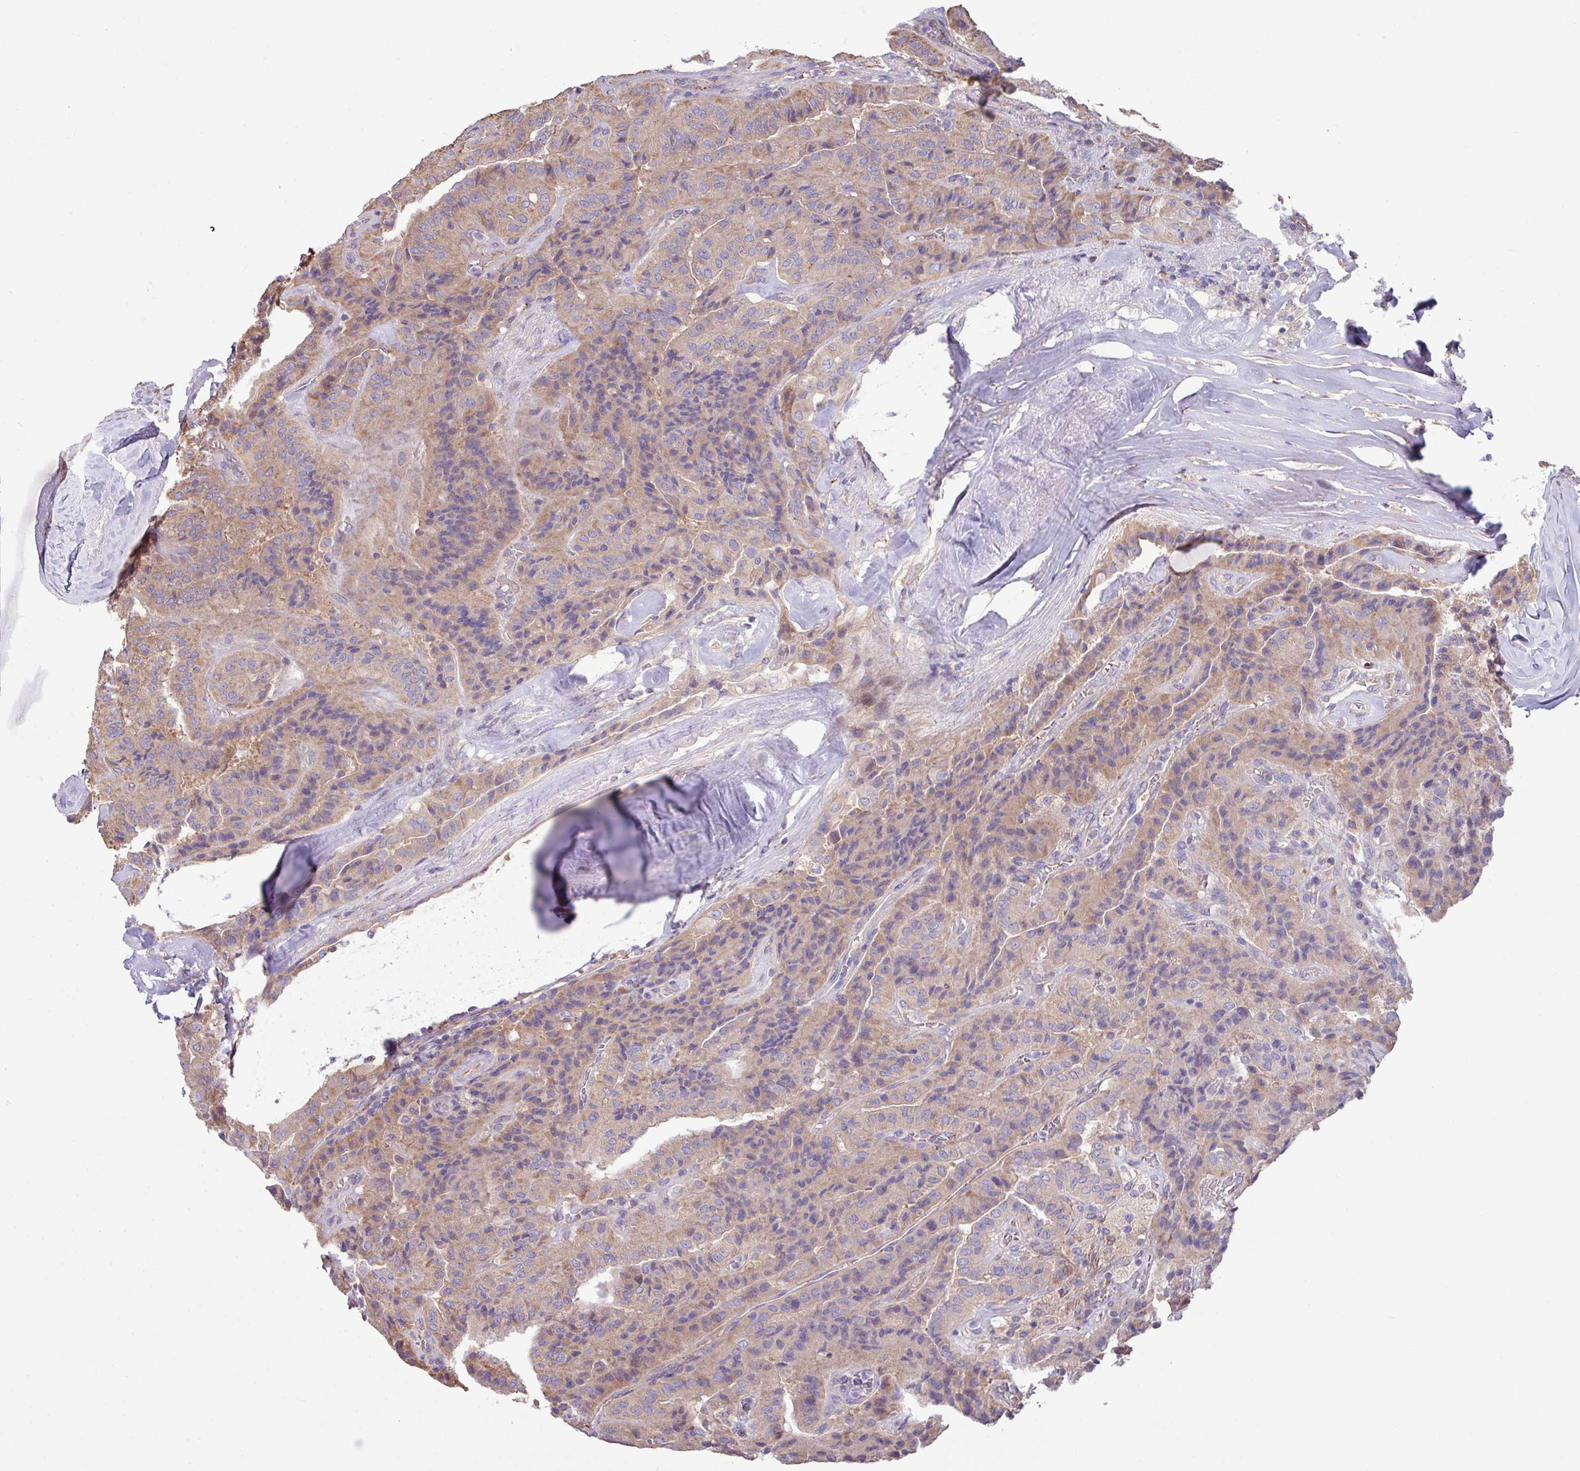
{"staining": {"intensity": "weak", "quantity": "25%-75%", "location": "cytoplasmic/membranous"}, "tissue": "thyroid cancer", "cell_type": "Tumor cells", "image_type": "cancer", "snomed": [{"axis": "morphology", "description": "Normal tissue, NOS"}, {"axis": "morphology", "description": "Papillary adenocarcinoma, NOS"}, {"axis": "topography", "description": "Thyroid gland"}], "caption": "Weak cytoplasmic/membranous protein staining is seen in about 25%-75% of tumor cells in thyroid papillary adenocarcinoma. (IHC, brightfield microscopy, high magnification).", "gene": "PPM1J", "patient": {"sex": "female", "age": 59}}